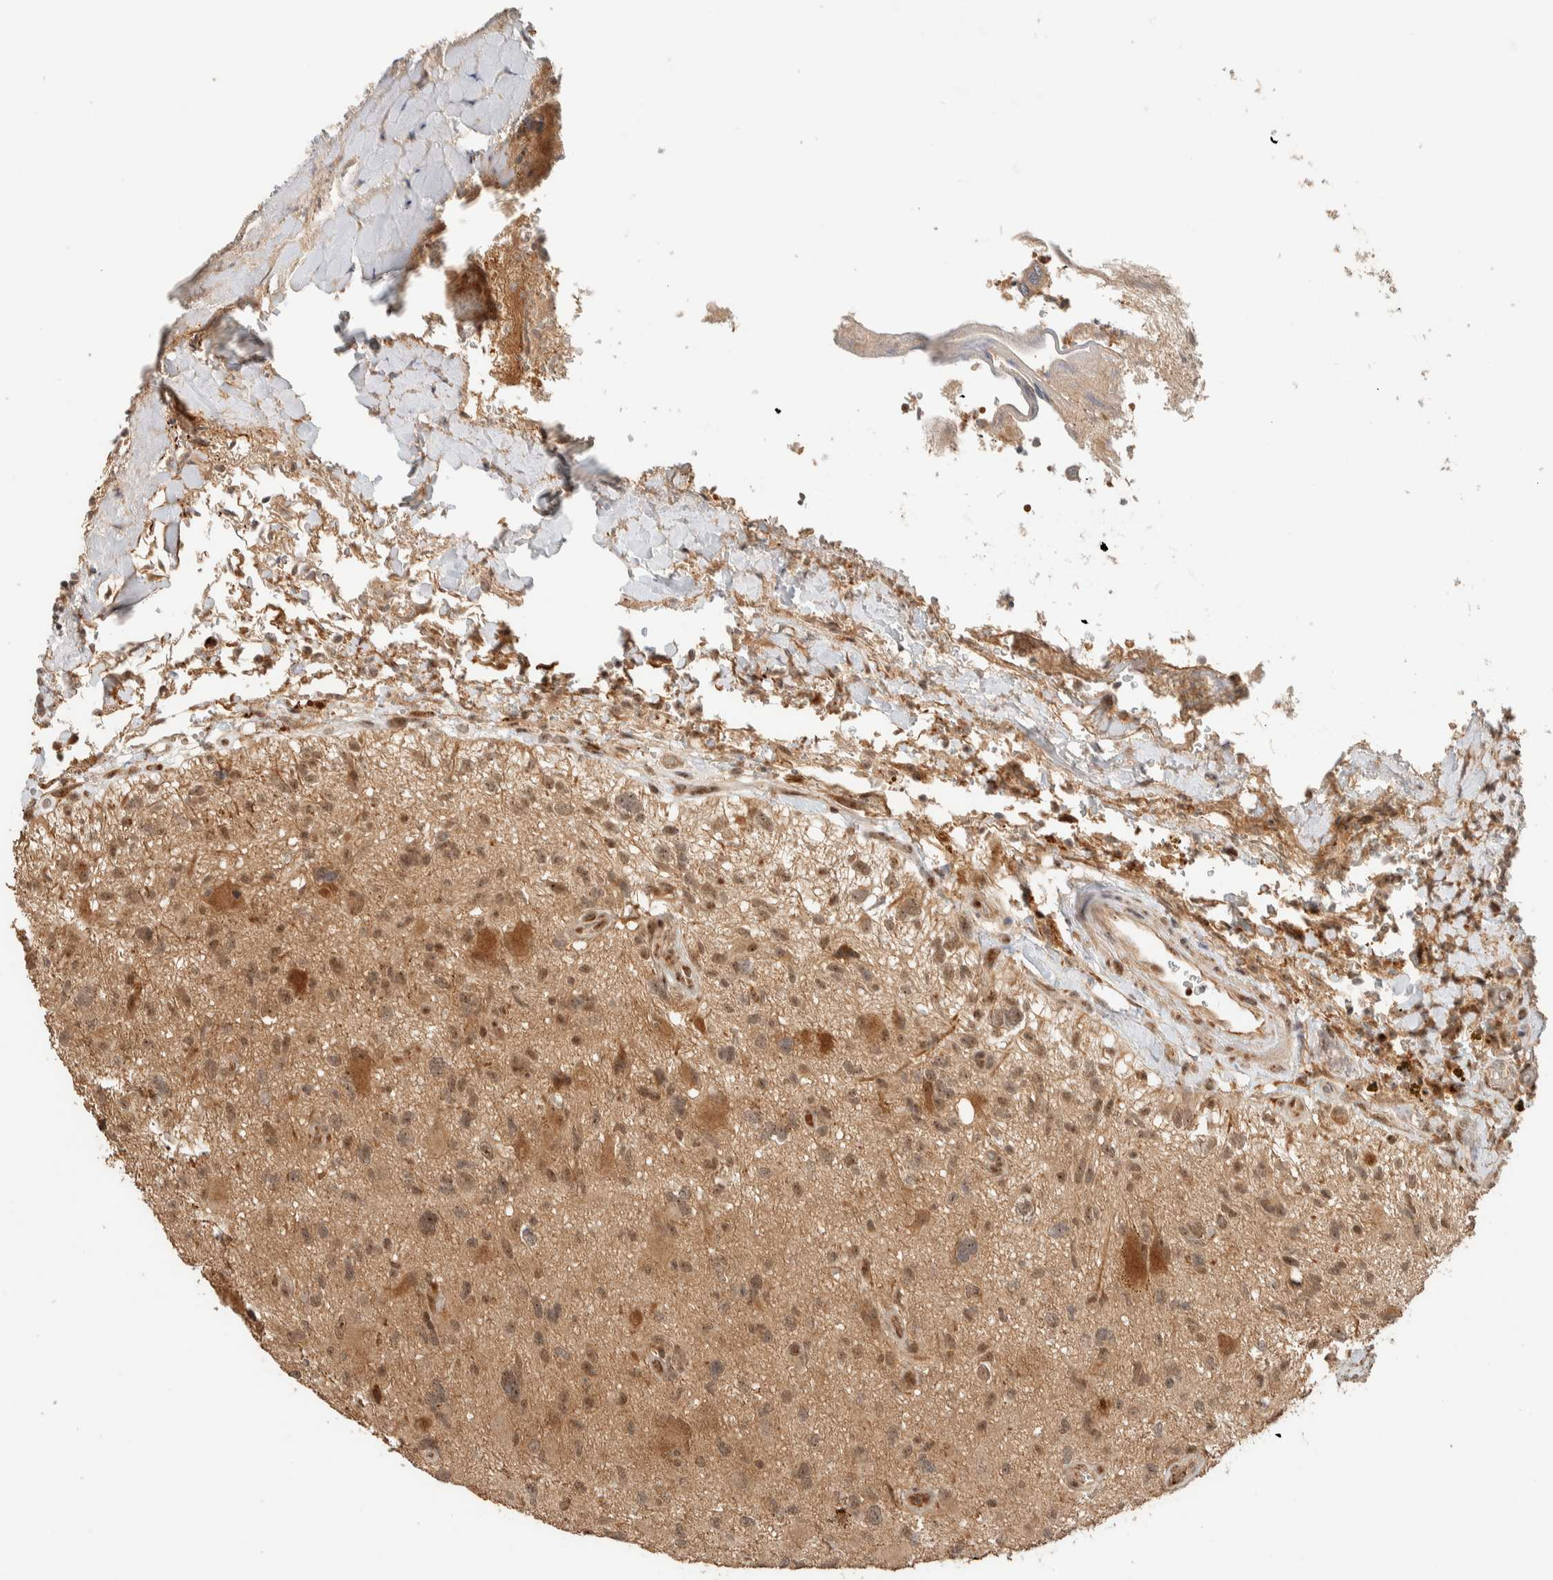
{"staining": {"intensity": "moderate", "quantity": ">75%", "location": "cytoplasmic/membranous"}, "tissue": "glioma", "cell_type": "Tumor cells", "image_type": "cancer", "snomed": [{"axis": "morphology", "description": "Glioma, malignant, High grade"}, {"axis": "topography", "description": "Brain"}], "caption": "Immunohistochemistry (IHC) image of malignant glioma (high-grade) stained for a protein (brown), which shows medium levels of moderate cytoplasmic/membranous expression in about >75% of tumor cells.", "gene": "ZBTB2", "patient": {"sex": "male", "age": 33}}